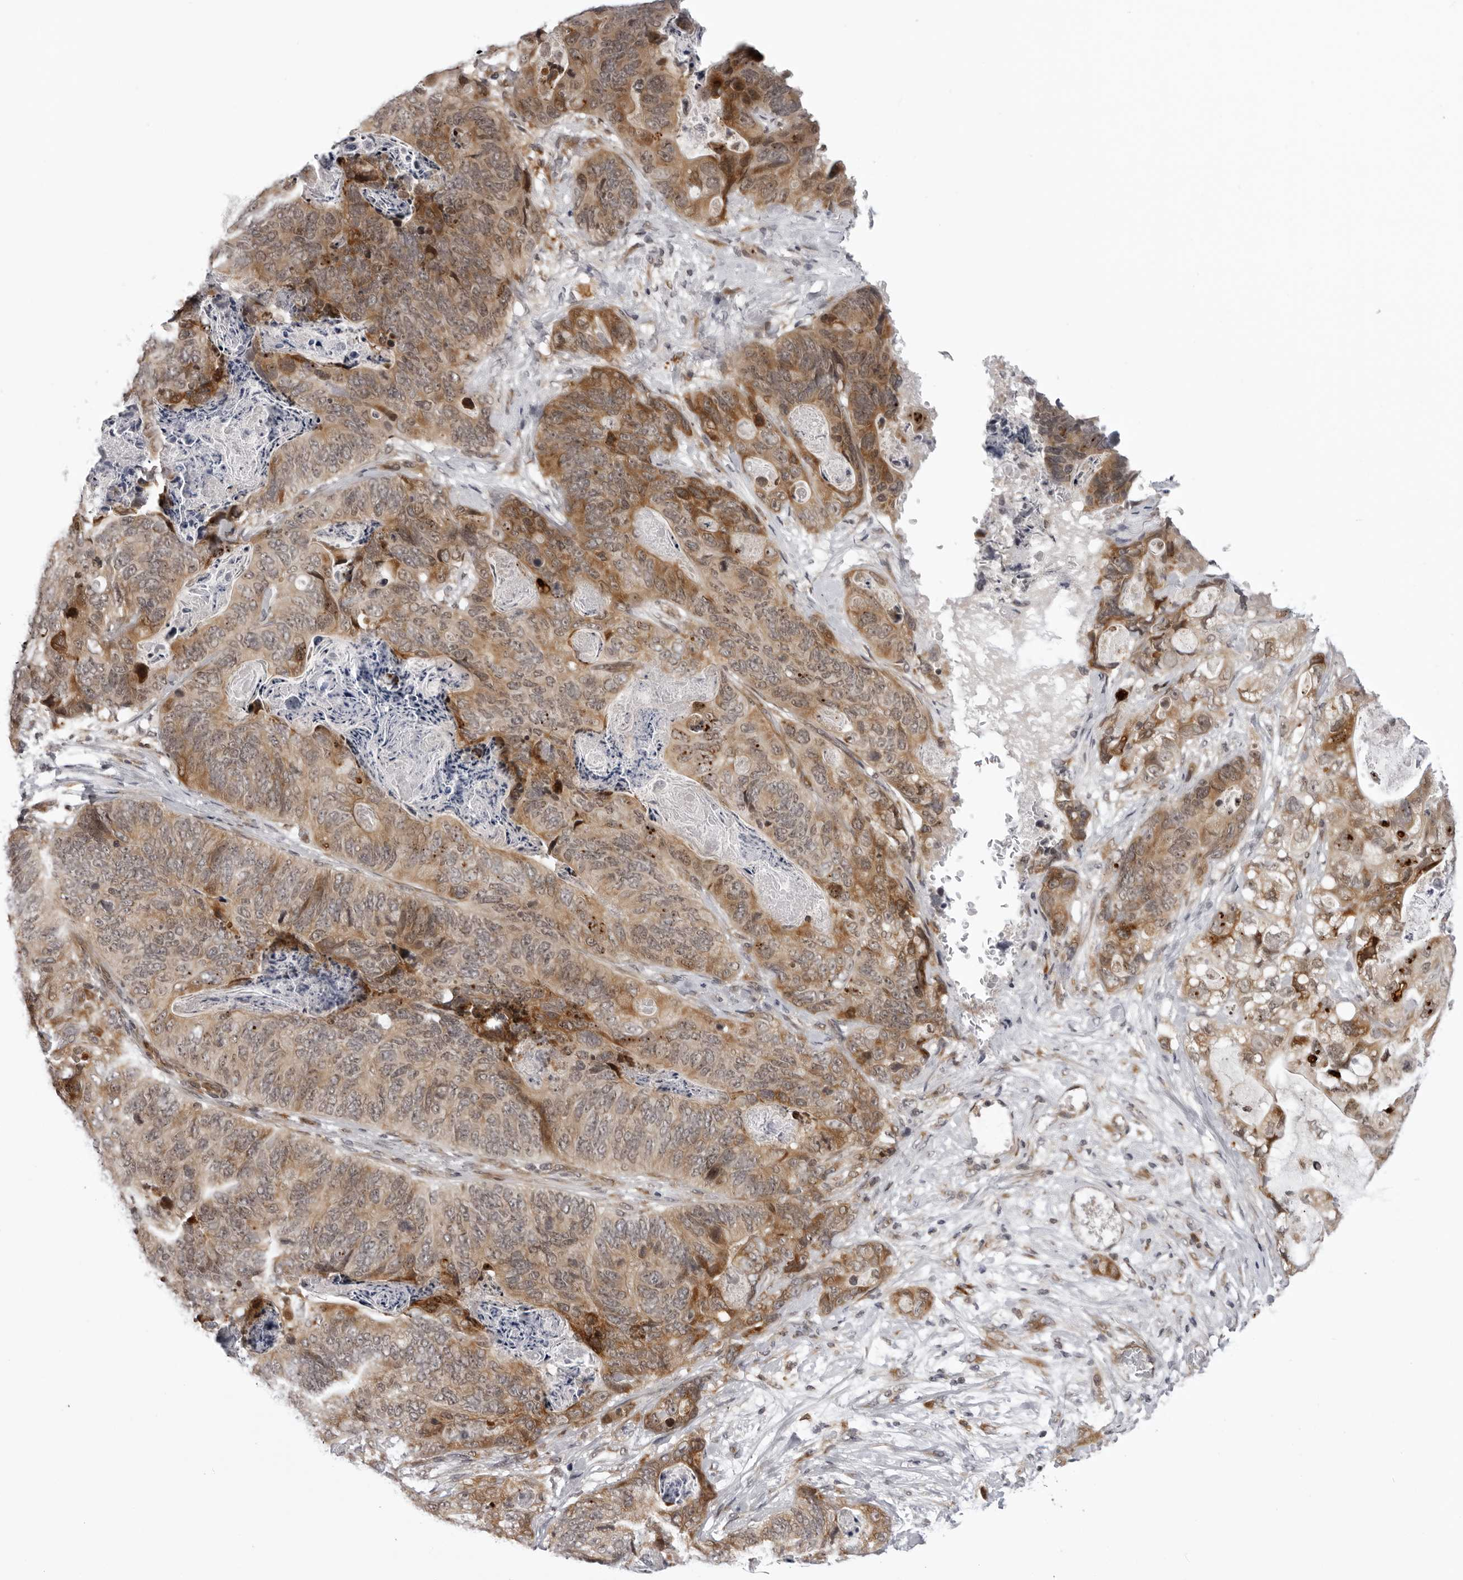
{"staining": {"intensity": "strong", "quantity": ">75%", "location": "cytoplasmic/membranous"}, "tissue": "stomach cancer", "cell_type": "Tumor cells", "image_type": "cancer", "snomed": [{"axis": "morphology", "description": "Normal tissue, NOS"}, {"axis": "morphology", "description": "Adenocarcinoma, NOS"}, {"axis": "topography", "description": "Stomach"}], "caption": "Human adenocarcinoma (stomach) stained with a brown dye shows strong cytoplasmic/membranous positive positivity in about >75% of tumor cells.", "gene": "GCSAML", "patient": {"sex": "female", "age": 89}}